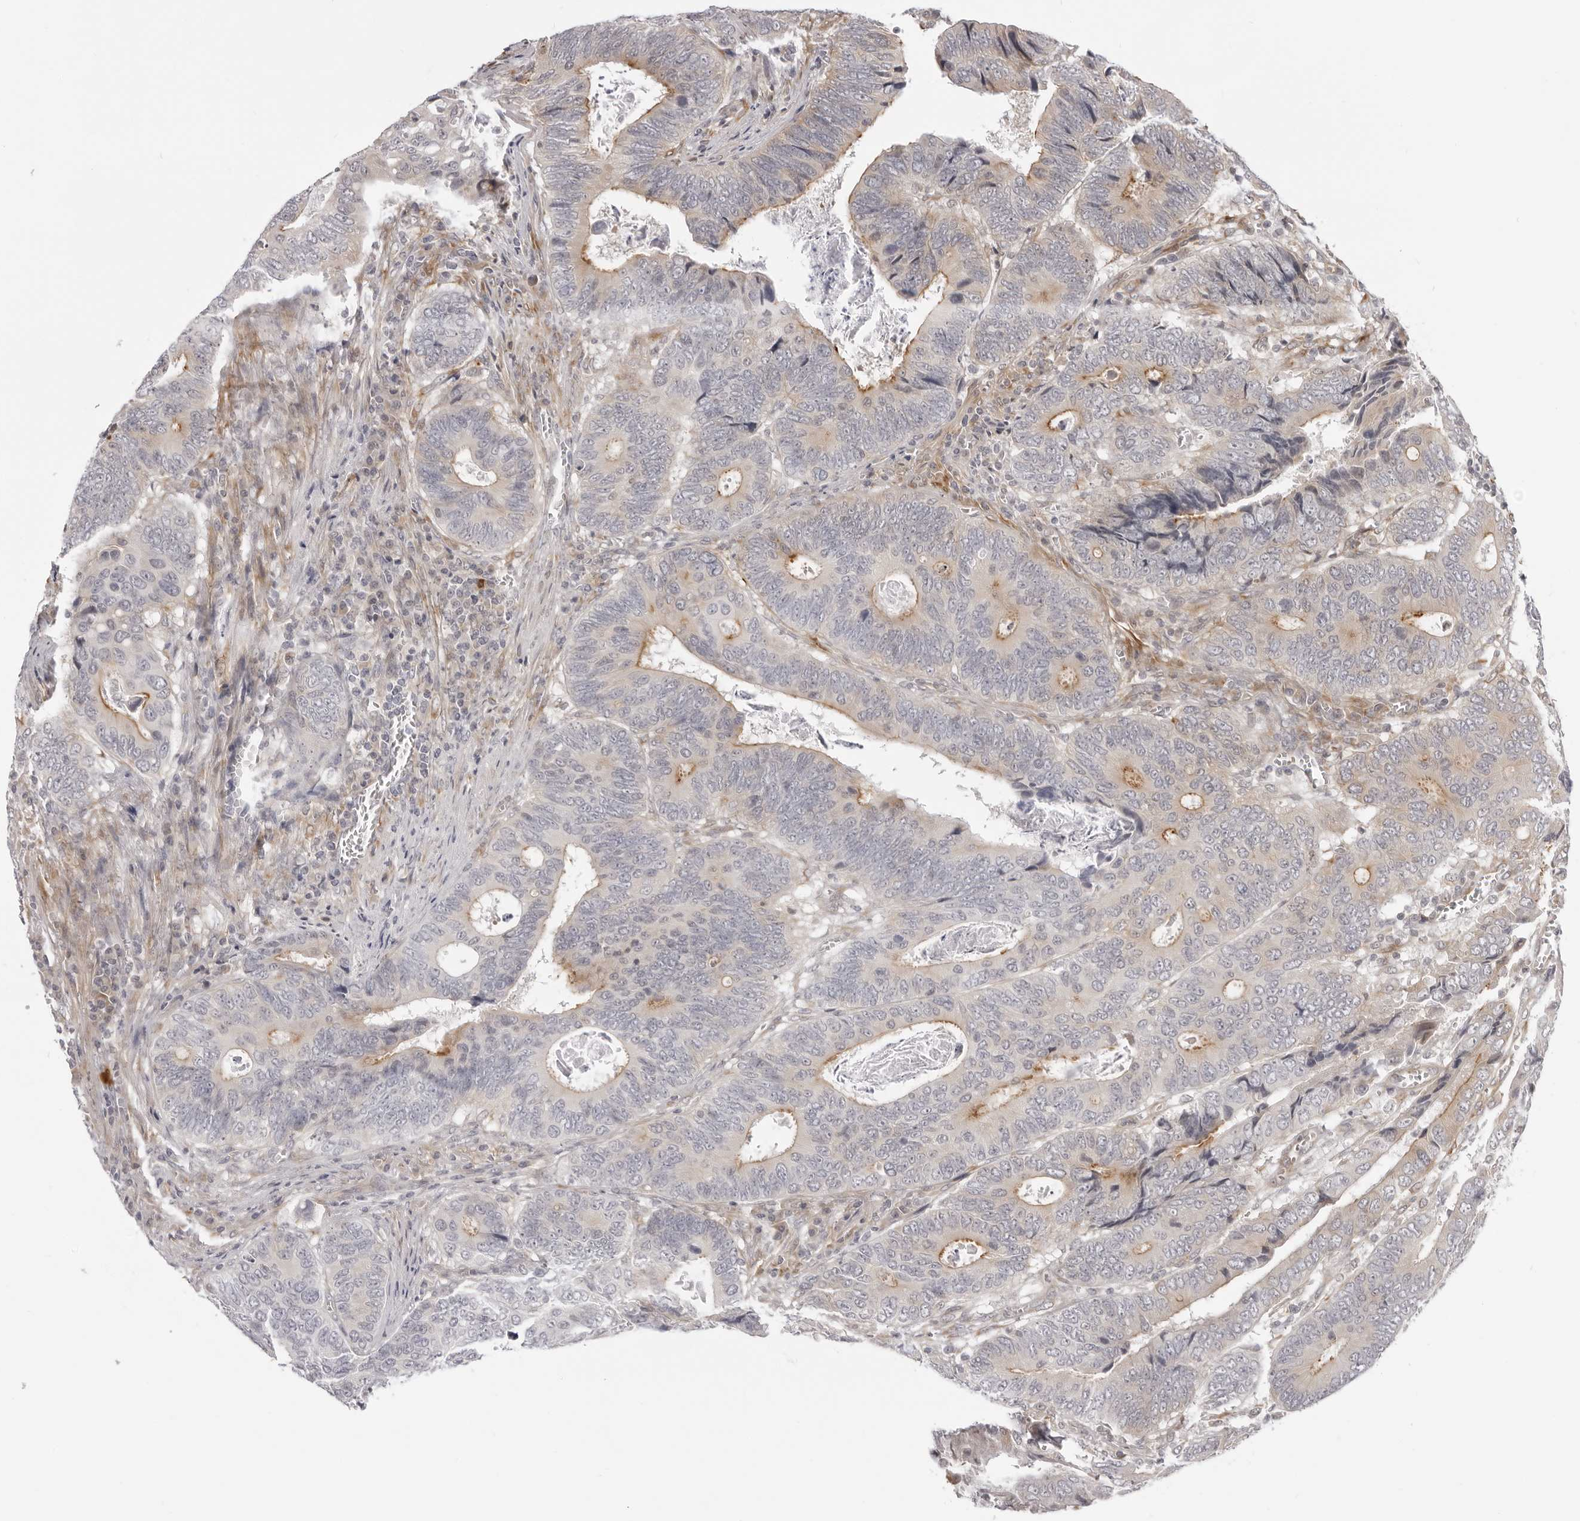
{"staining": {"intensity": "moderate", "quantity": "25%-75%", "location": "cytoplasmic/membranous"}, "tissue": "colorectal cancer", "cell_type": "Tumor cells", "image_type": "cancer", "snomed": [{"axis": "morphology", "description": "Adenocarcinoma, NOS"}, {"axis": "topography", "description": "Colon"}], "caption": "Immunohistochemical staining of colorectal cancer (adenocarcinoma) shows medium levels of moderate cytoplasmic/membranous staining in about 25%-75% of tumor cells.", "gene": "SRGAP2", "patient": {"sex": "male", "age": 72}}